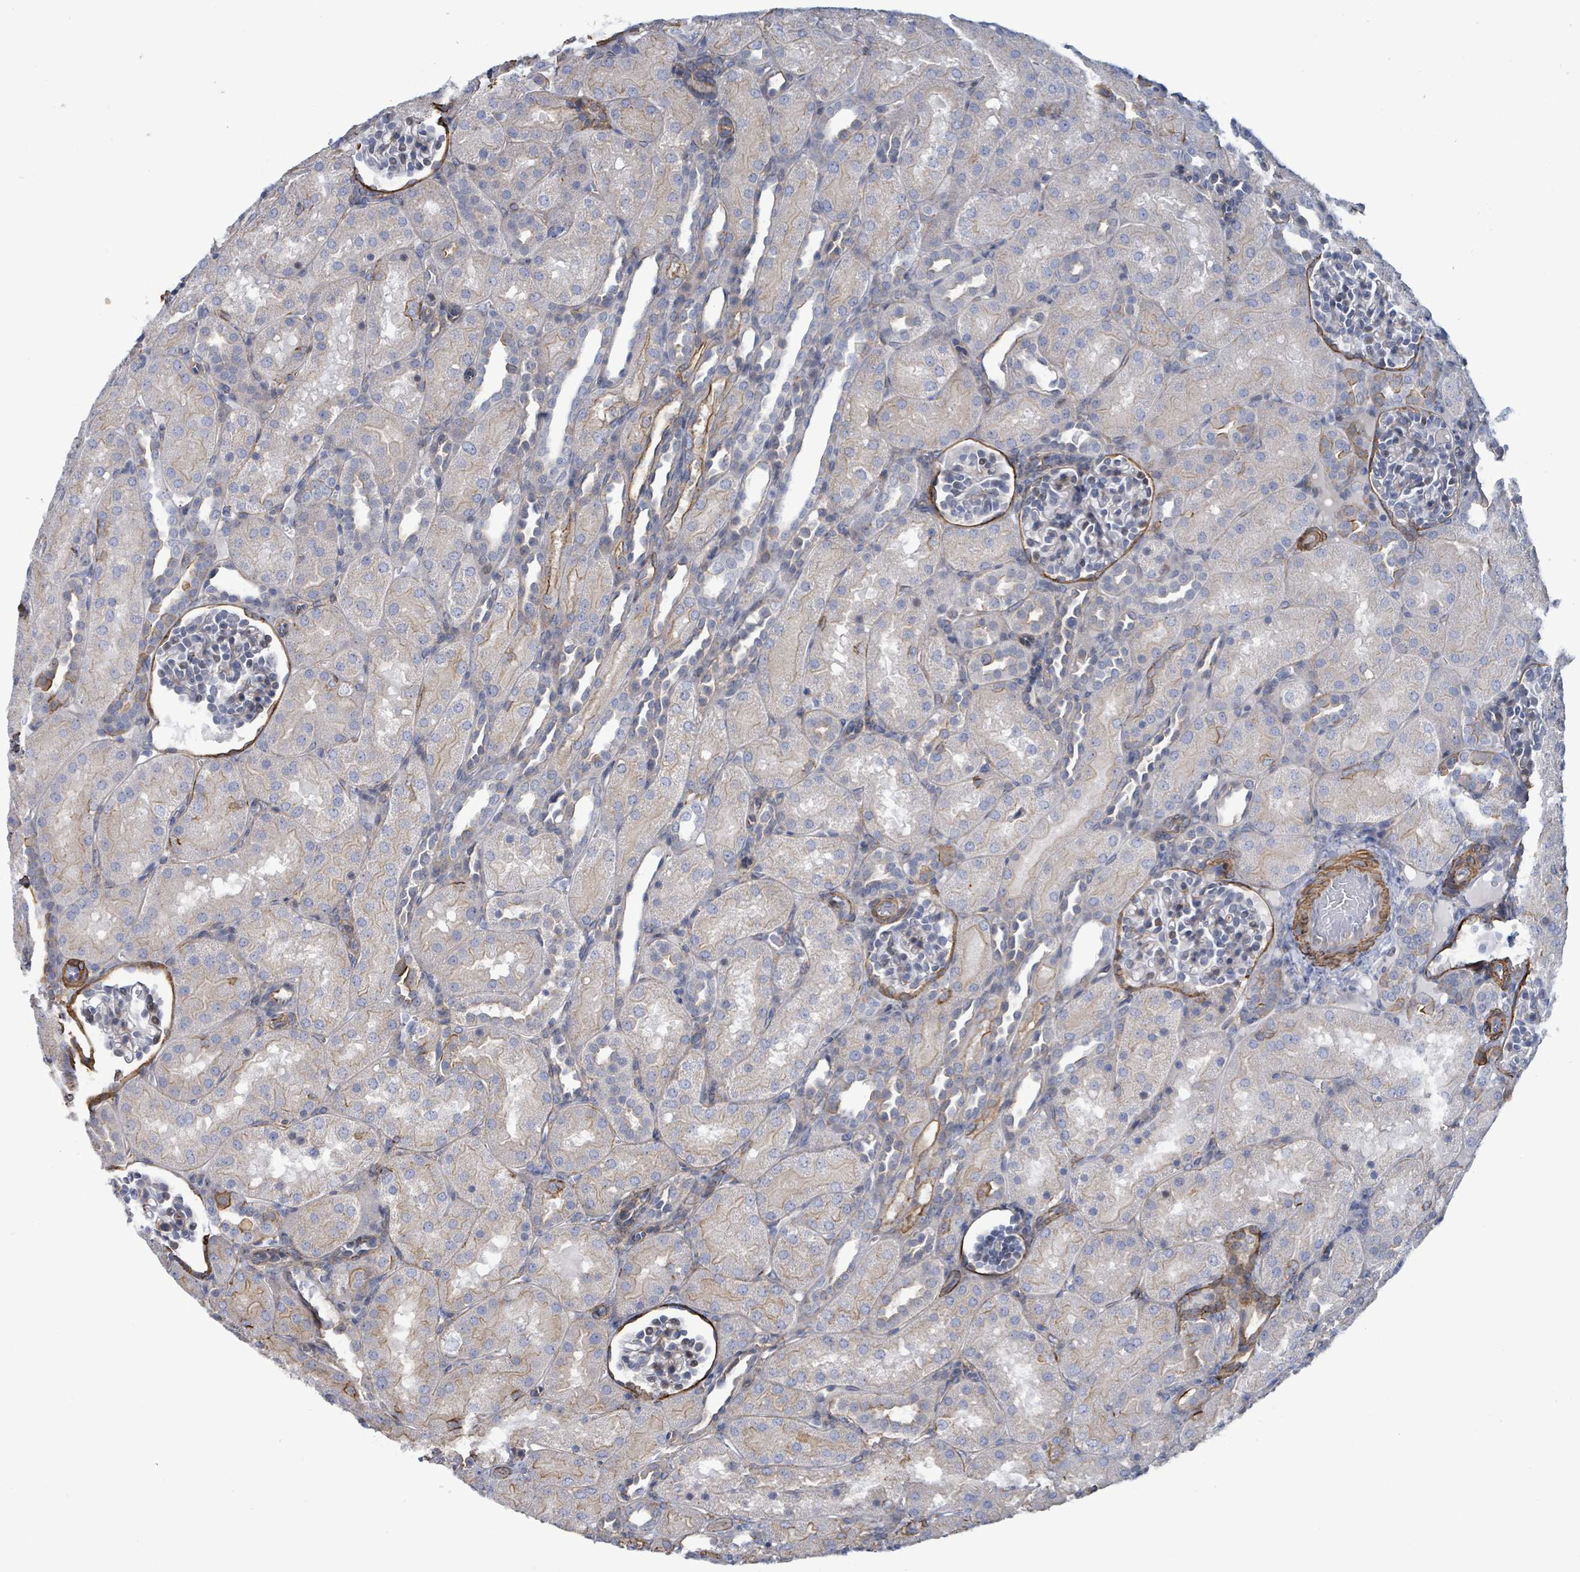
{"staining": {"intensity": "negative", "quantity": "none", "location": "none"}, "tissue": "kidney", "cell_type": "Cells in glomeruli", "image_type": "normal", "snomed": [{"axis": "morphology", "description": "Normal tissue, NOS"}, {"axis": "topography", "description": "Kidney"}], "caption": "Immunohistochemistry photomicrograph of benign human kidney stained for a protein (brown), which exhibits no expression in cells in glomeruli.", "gene": "DMRTC1B", "patient": {"sex": "male", "age": 1}}